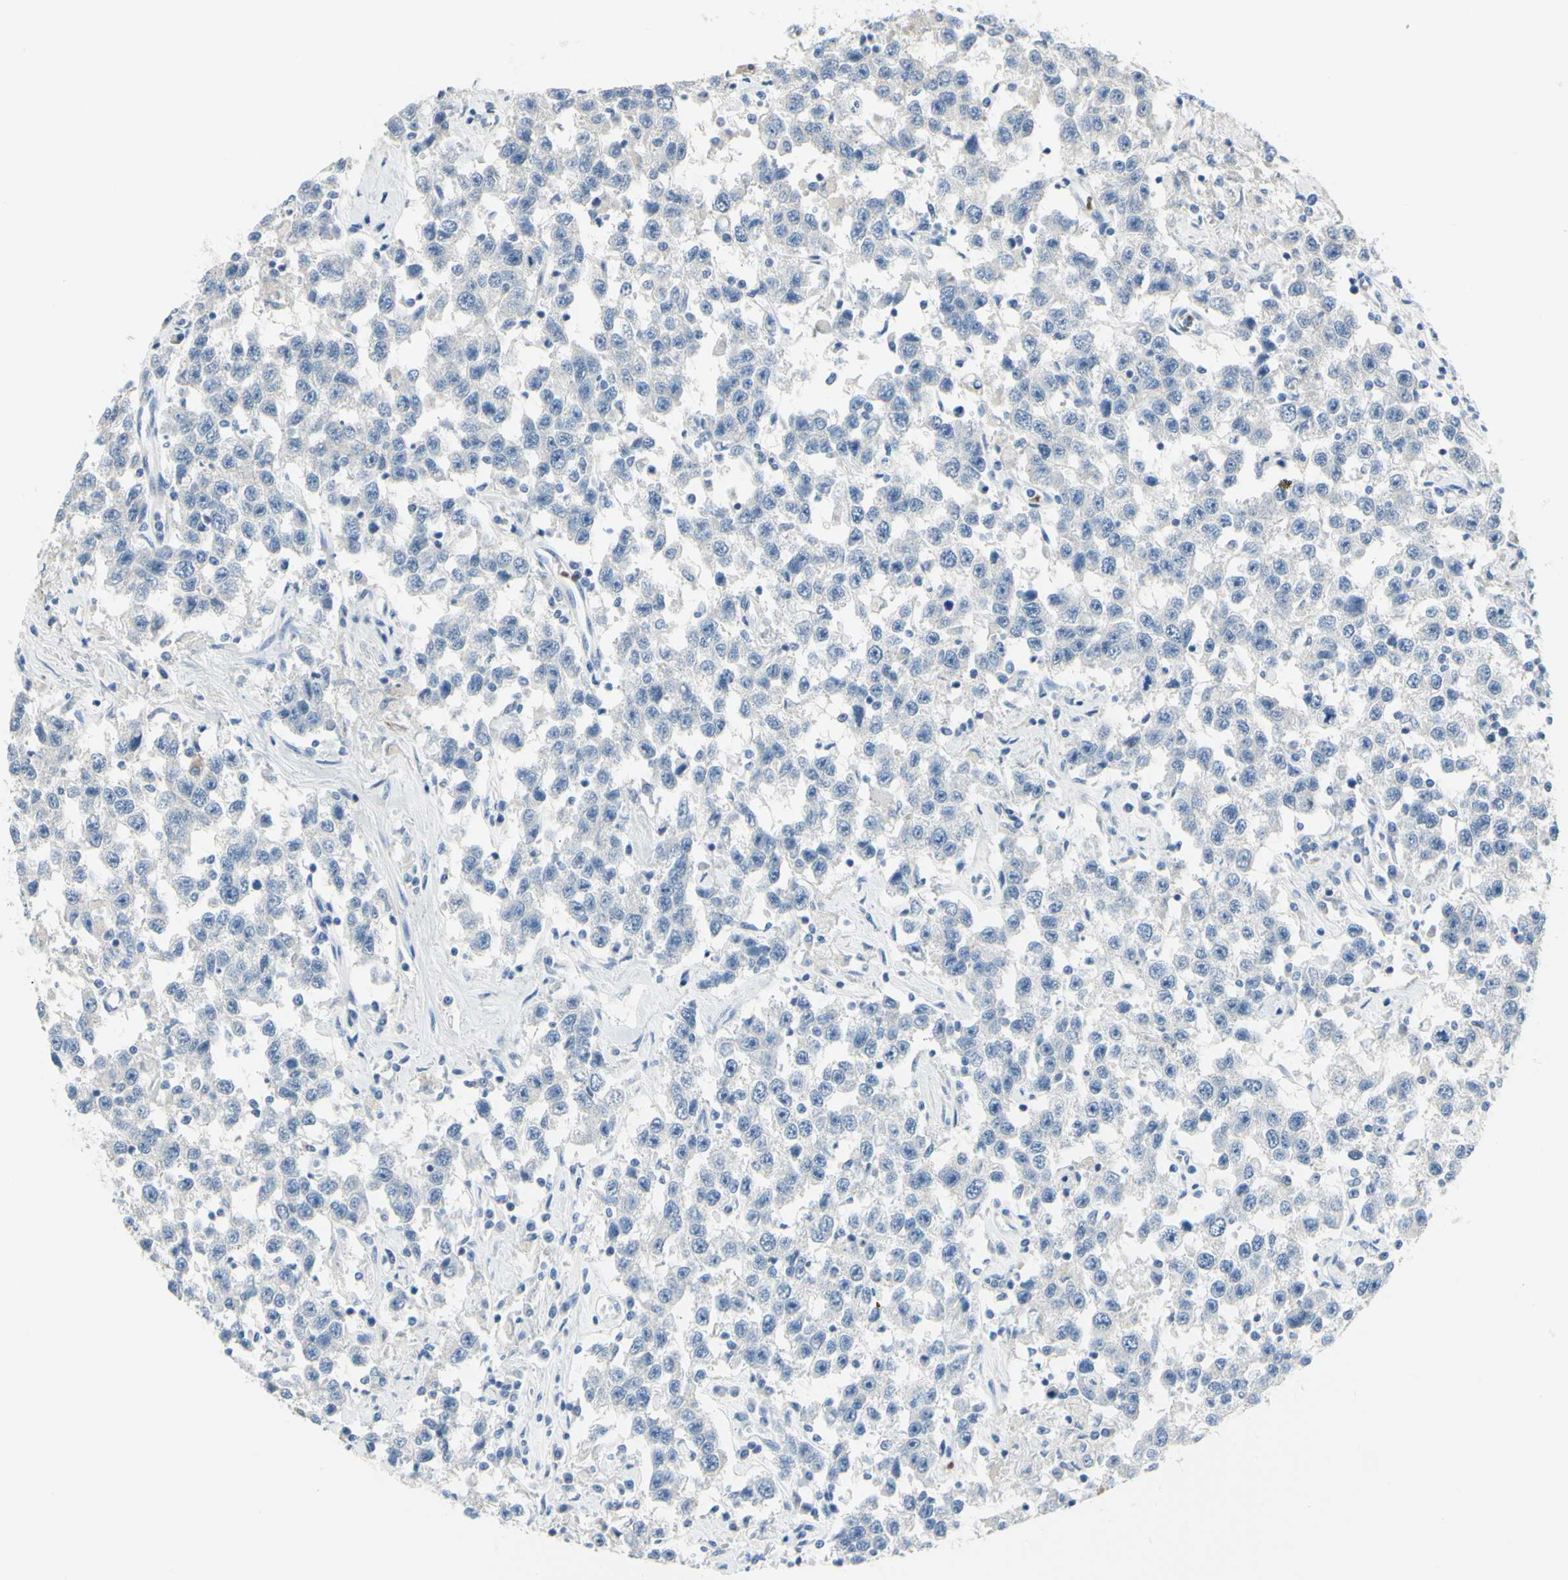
{"staining": {"intensity": "negative", "quantity": "none", "location": "none"}, "tissue": "testis cancer", "cell_type": "Tumor cells", "image_type": "cancer", "snomed": [{"axis": "morphology", "description": "Seminoma, NOS"}, {"axis": "topography", "description": "Testis"}], "caption": "Immunohistochemical staining of human seminoma (testis) displays no significant expression in tumor cells.", "gene": "NCBP2L", "patient": {"sex": "male", "age": 41}}